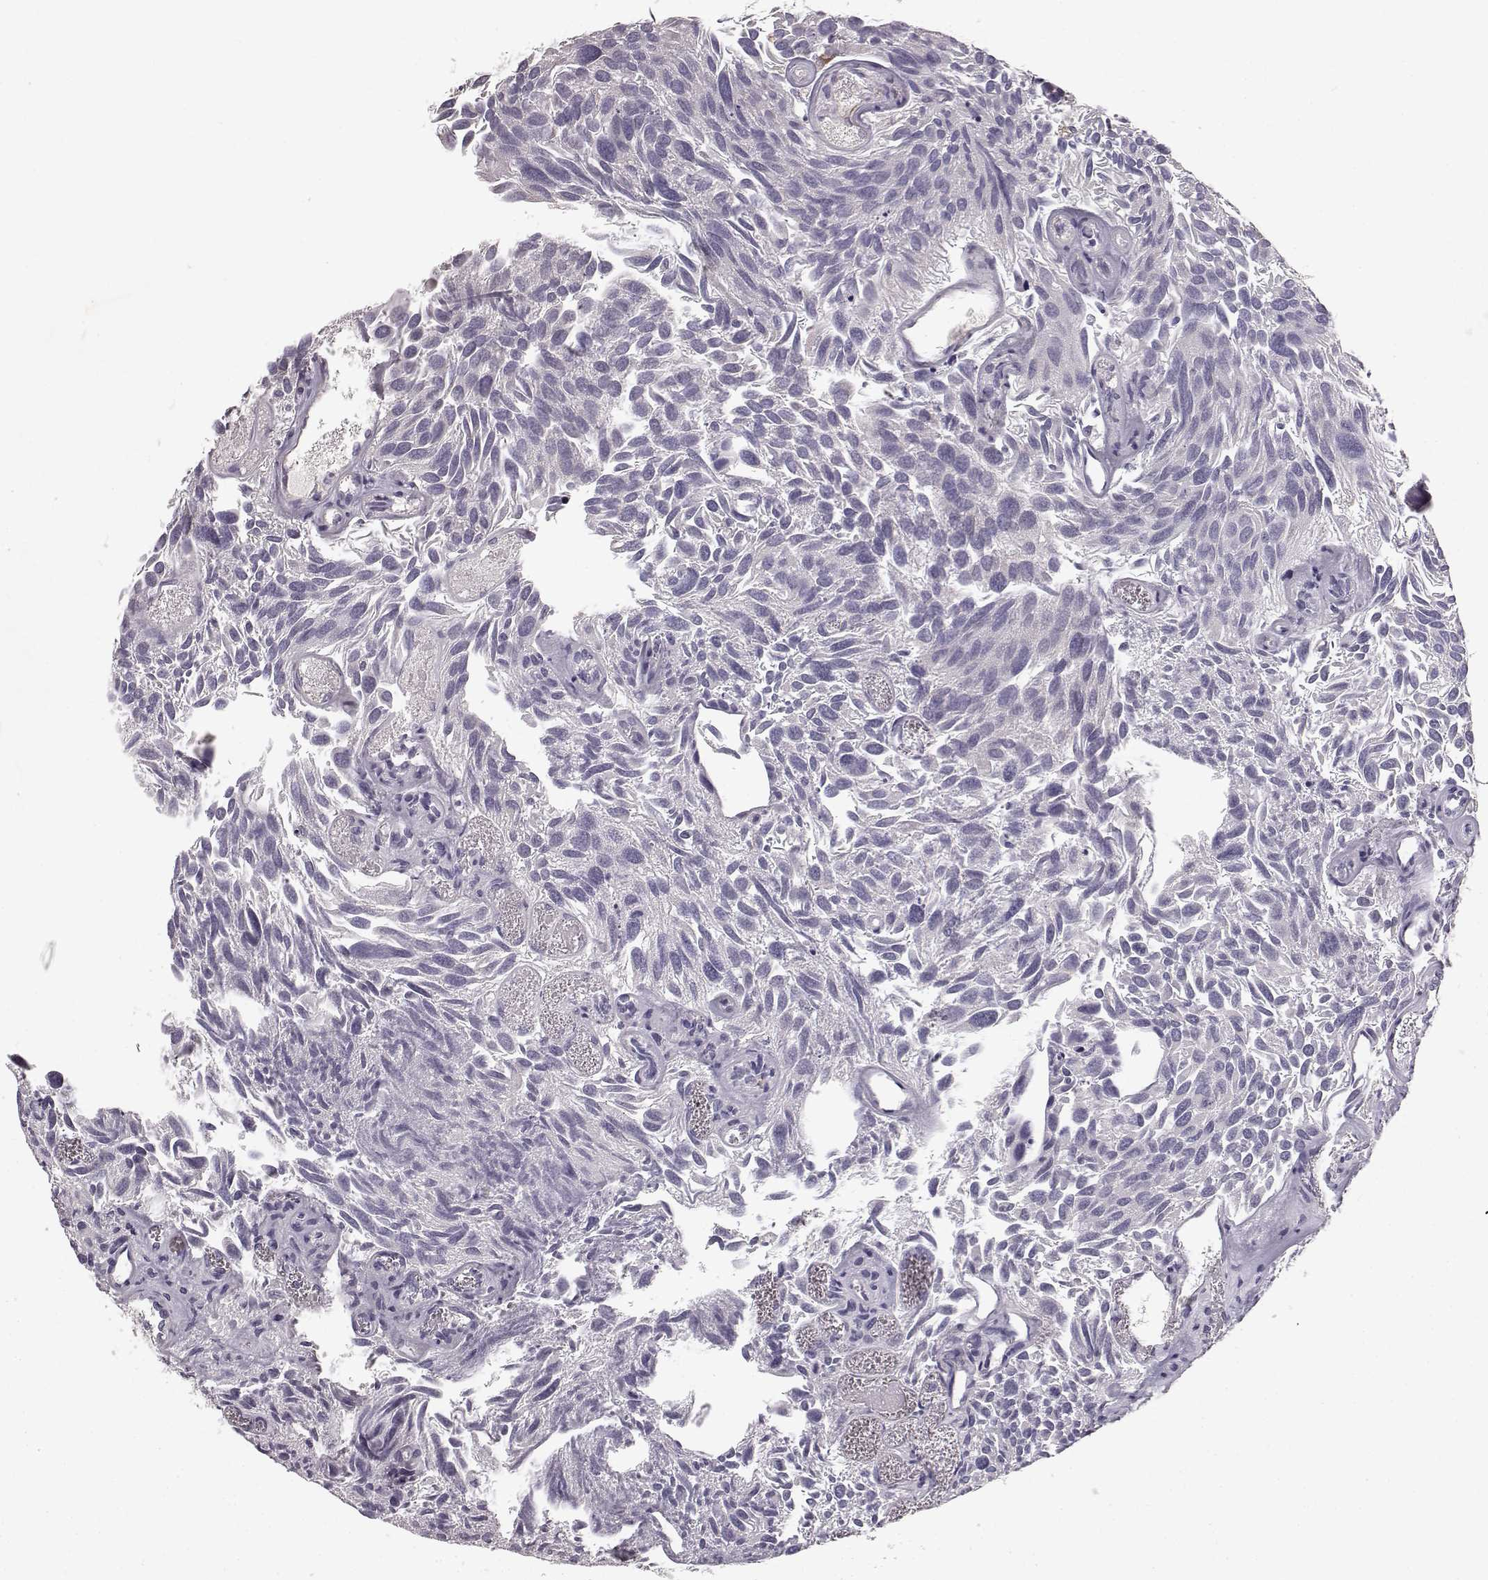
{"staining": {"intensity": "negative", "quantity": "none", "location": "none"}, "tissue": "urothelial cancer", "cell_type": "Tumor cells", "image_type": "cancer", "snomed": [{"axis": "morphology", "description": "Urothelial carcinoma, Low grade"}, {"axis": "topography", "description": "Urinary bladder"}], "caption": "Tumor cells are negative for brown protein staining in low-grade urothelial carcinoma.", "gene": "GHR", "patient": {"sex": "female", "age": 69}}